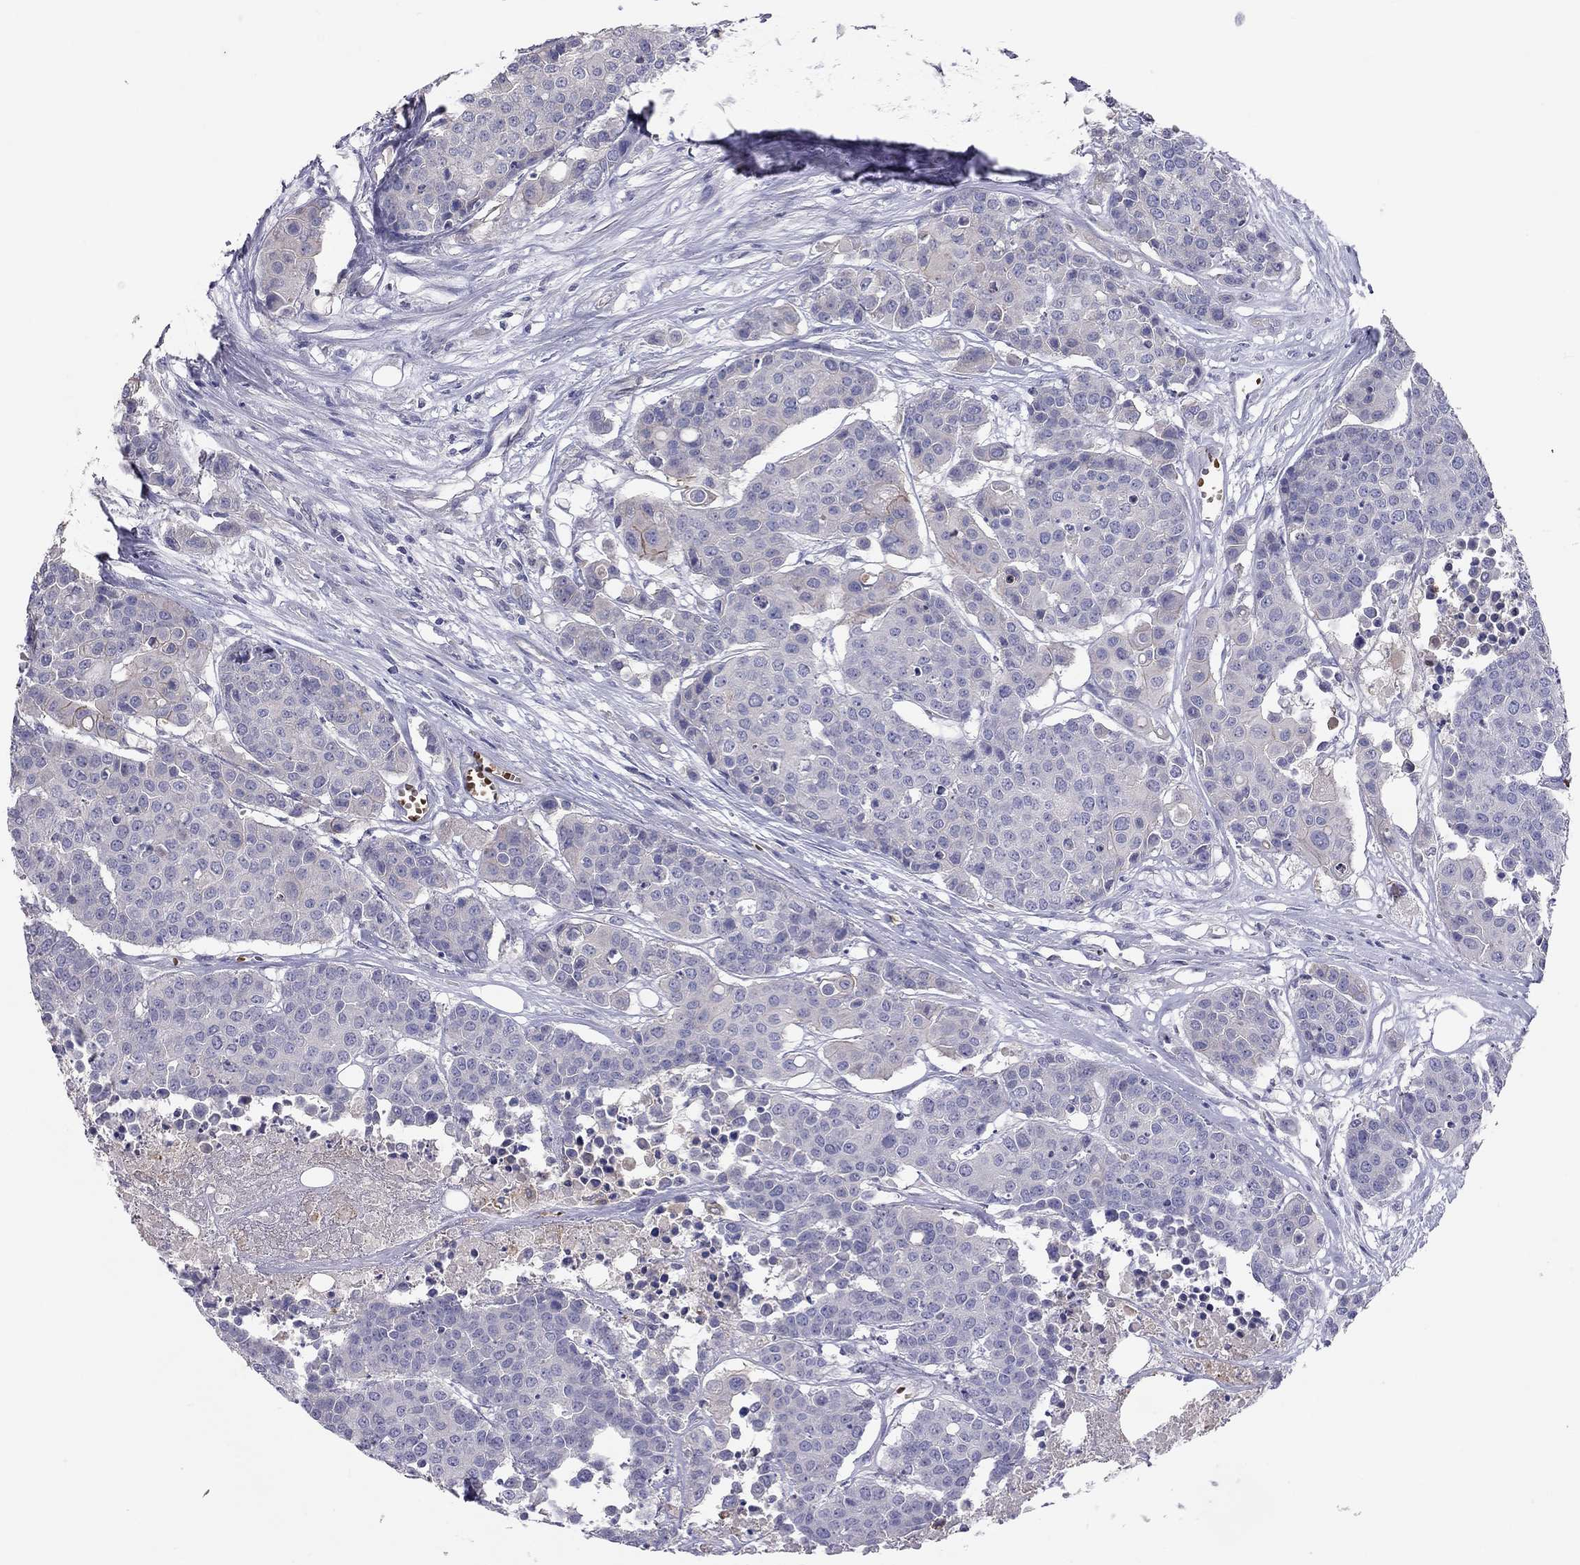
{"staining": {"intensity": "negative", "quantity": "none", "location": "none"}, "tissue": "carcinoid", "cell_type": "Tumor cells", "image_type": "cancer", "snomed": [{"axis": "morphology", "description": "Carcinoid, malignant, NOS"}, {"axis": "topography", "description": "Colon"}], "caption": "IHC photomicrograph of neoplastic tissue: human malignant carcinoid stained with DAB exhibits no significant protein positivity in tumor cells. (Immunohistochemistry (ihc), brightfield microscopy, high magnification).", "gene": "RHD", "patient": {"sex": "male", "age": 81}}